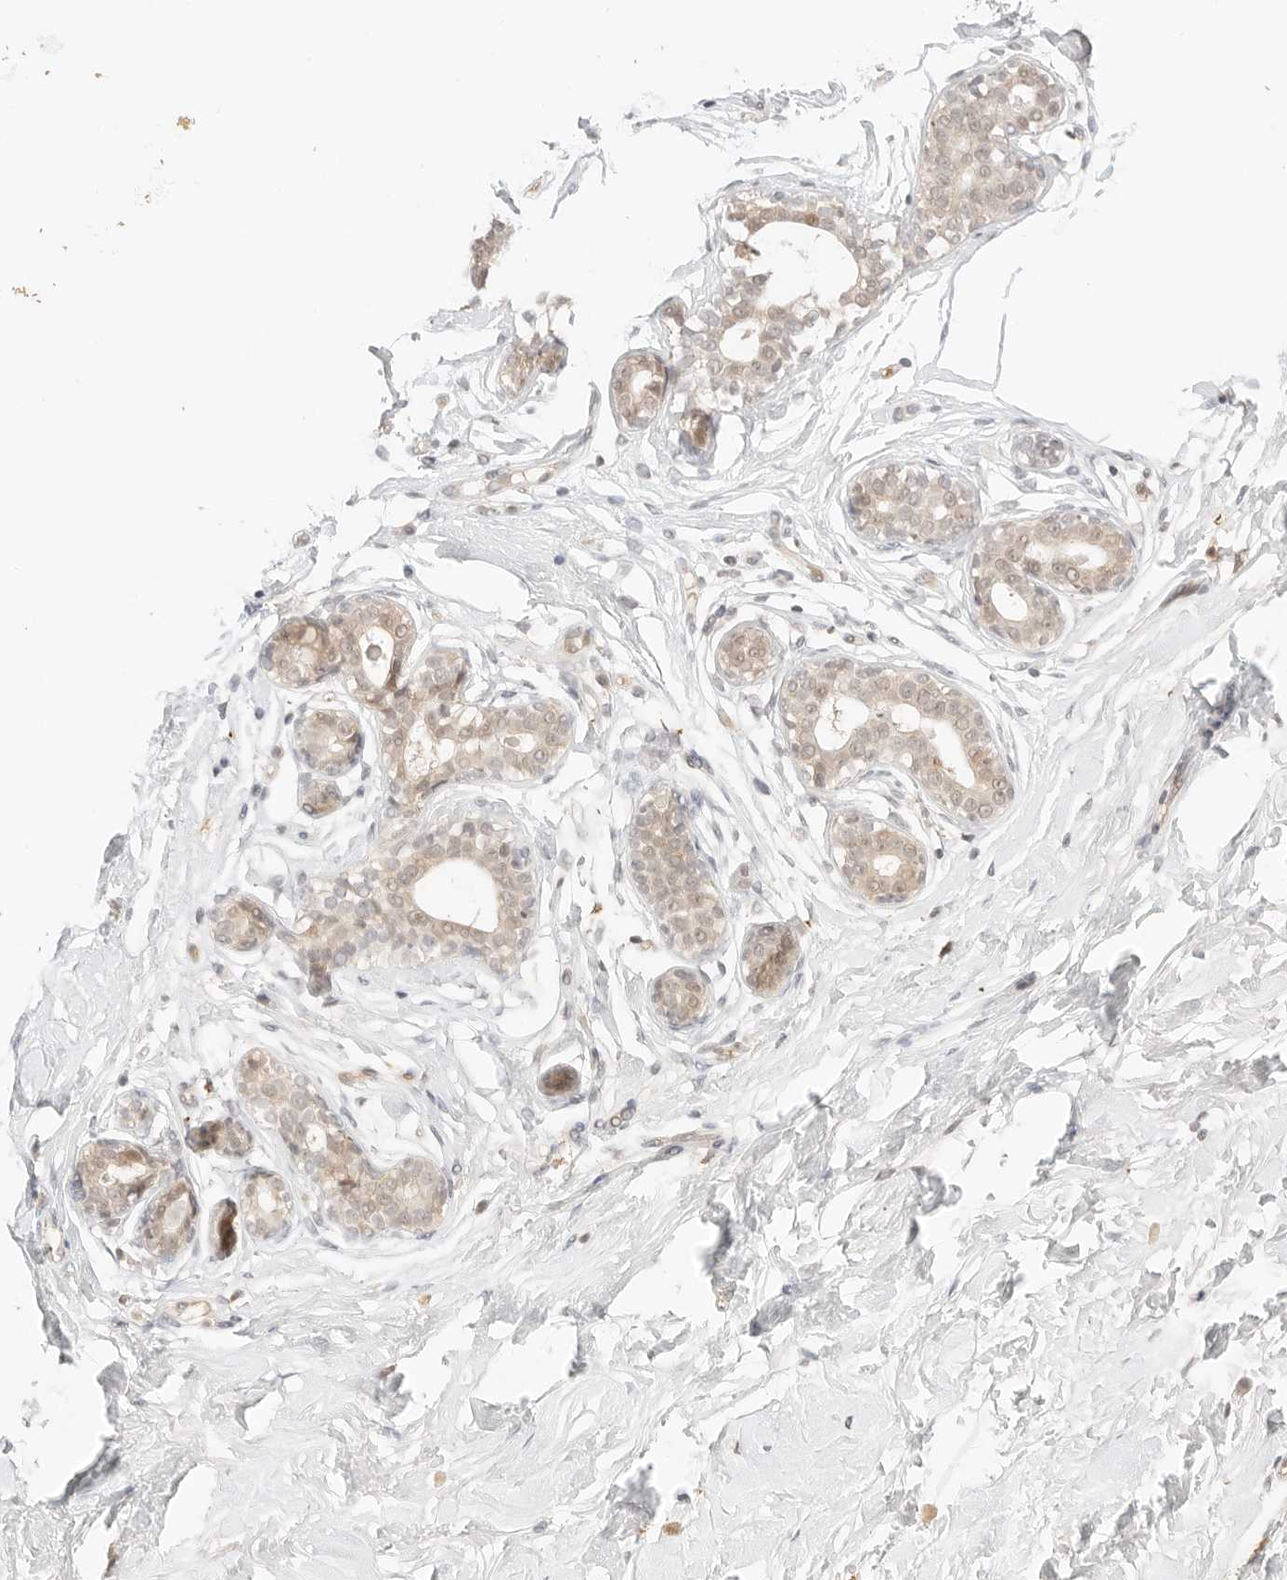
{"staining": {"intensity": "negative", "quantity": "none", "location": "none"}, "tissue": "breast", "cell_type": "Adipocytes", "image_type": "normal", "snomed": [{"axis": "morphology", "description": "Normal tissue, NOS"}, {"axis": "morphology", "description": "Adenoma, NOS"}, {"axis": "topography", "description": "Breast"}], "caption": "Immunohistochemistry (IHC) image of benign human breast stained for a protein (brown), which shows no positivity in adipocytes.", "gene": "RPS6KL1", "patient": {"sex": "female", "age": 23}}